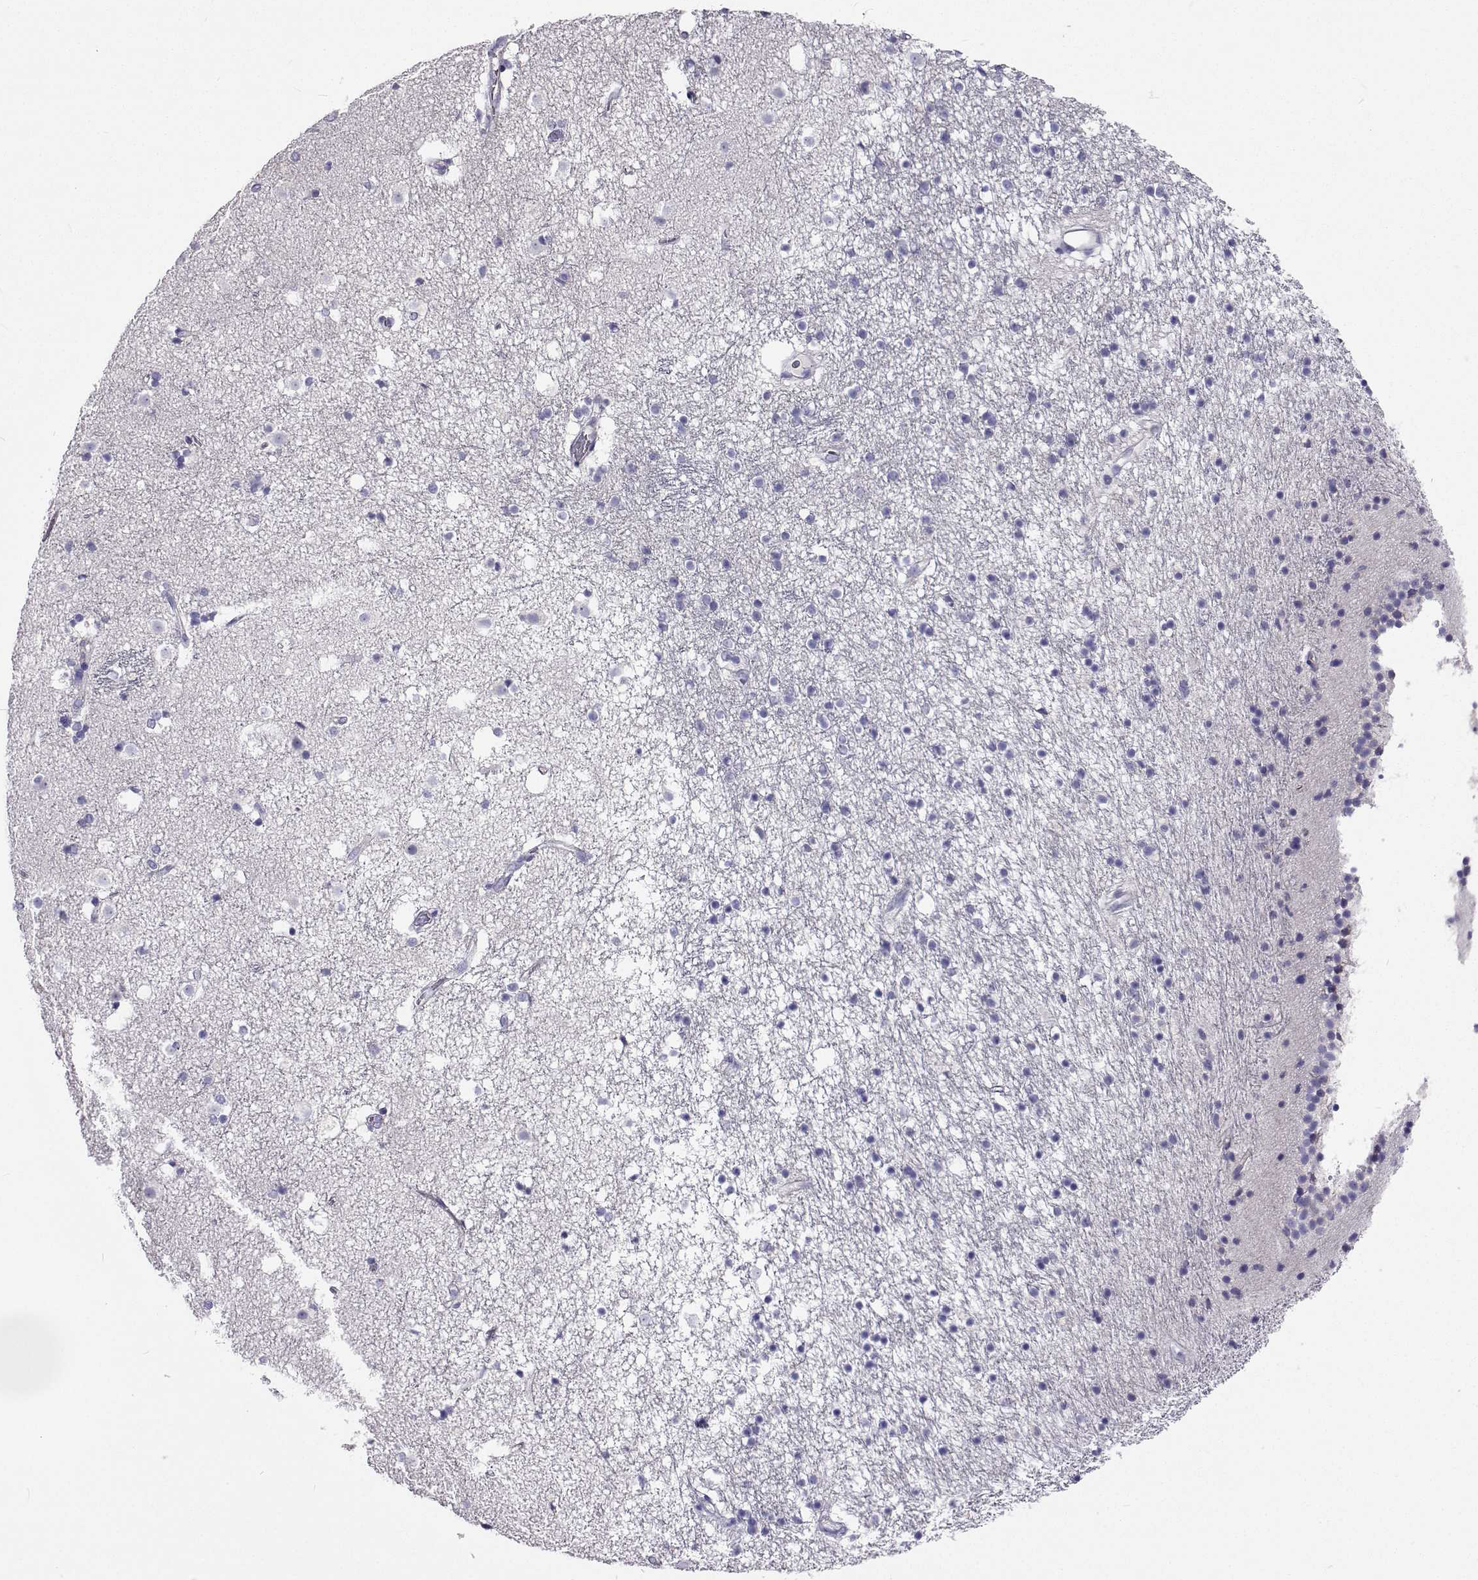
{"staining": {"intensity": "negative", "quantity": "none", "location": "none"}, "tissue": "caudate", "cell_type": "Glial cells", "image_type": "normal", "snomed": [{"axis": "morphology", "description": "Normal tissue, NOS"}, {"axis": "topography", "description": "Lateral ventricle wall"}], "caption": "Glial cells show no significant positivity in unremarkable caudate.", "gene": "LHFPL7", "patient": {"sex": "female", "age": 71}}